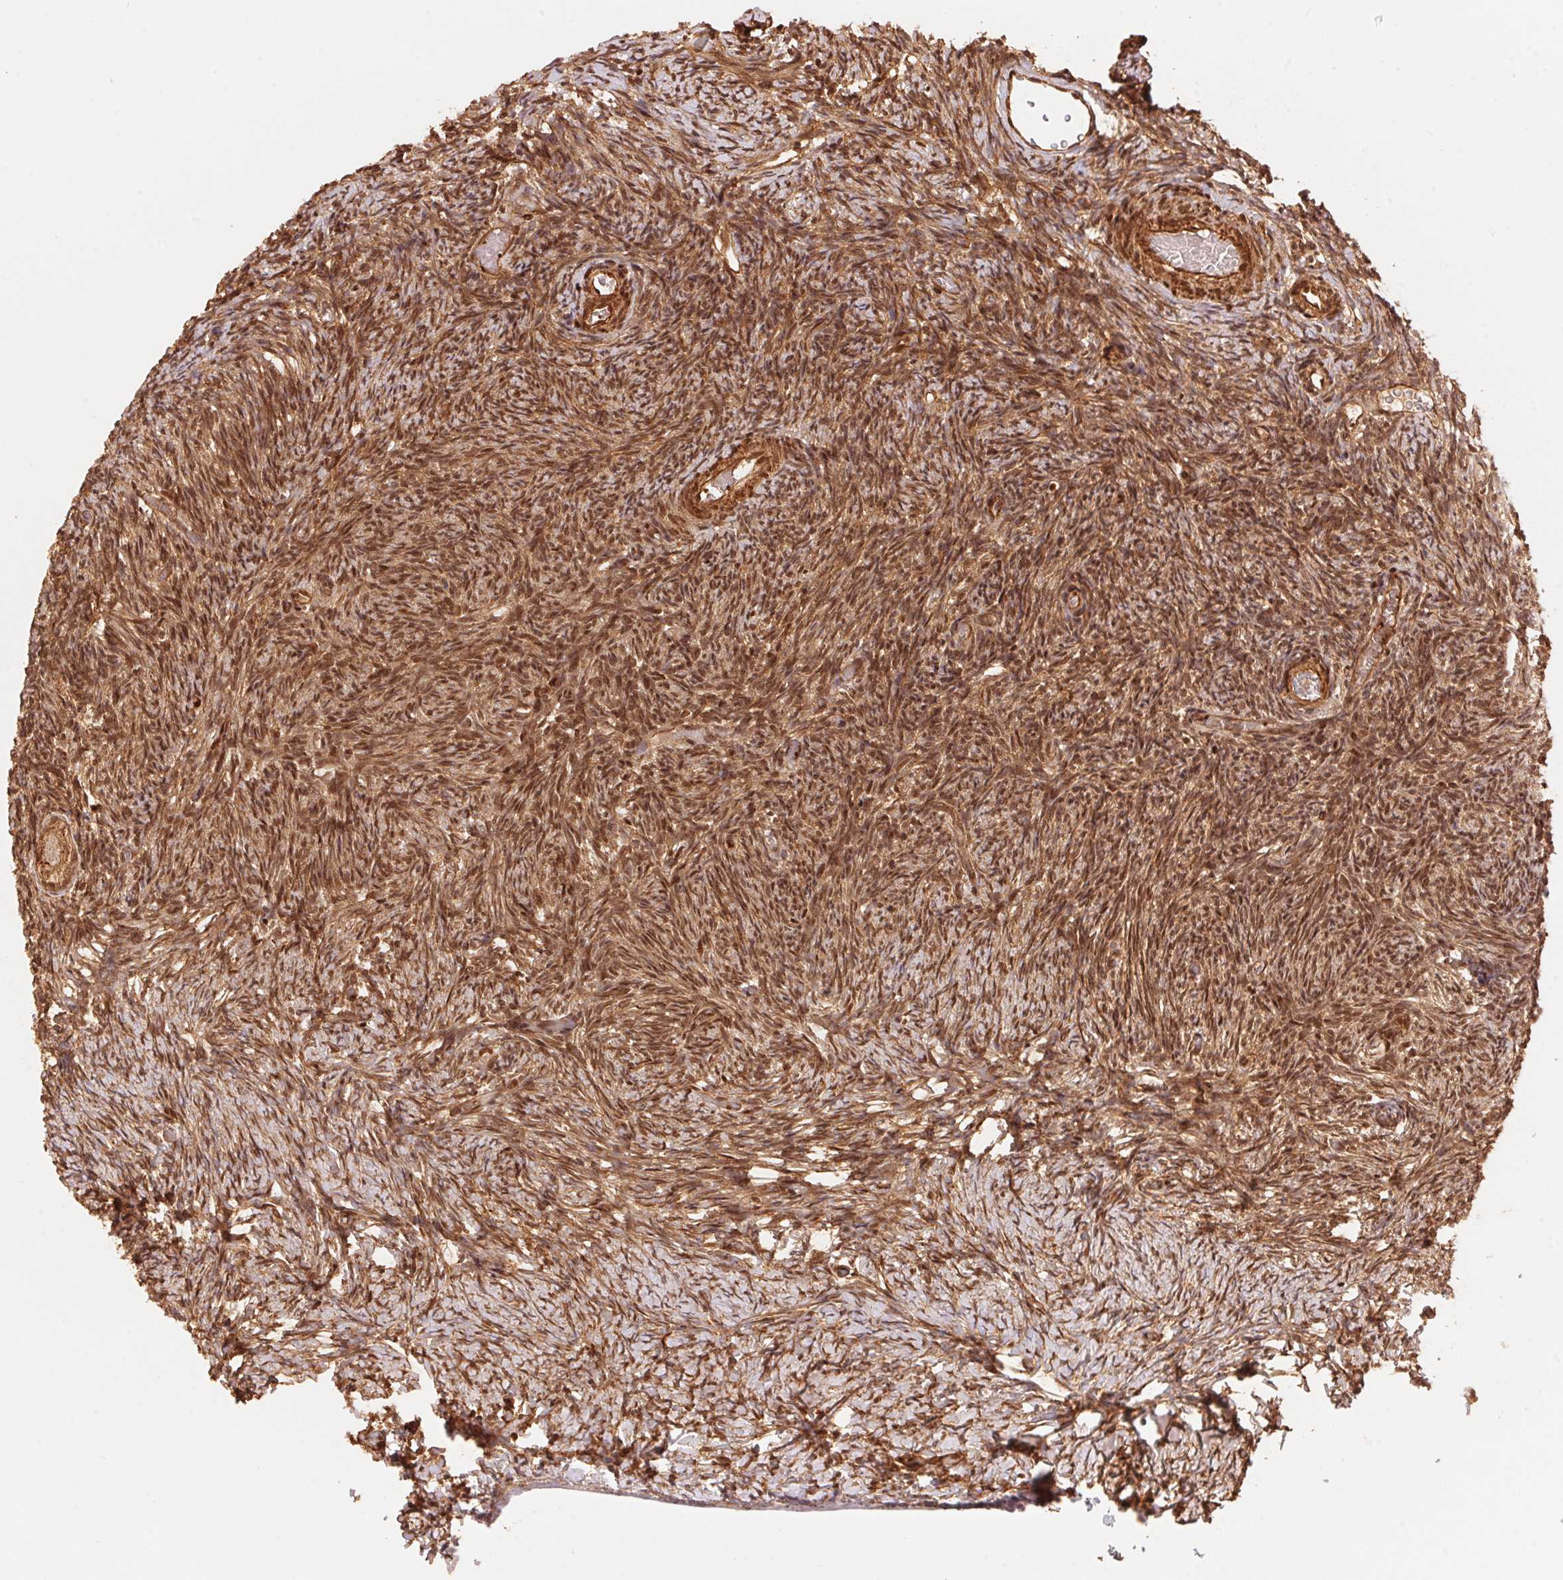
{"staining": {"intensity": "moderate", "quantity": ">75%", "location": "cytoplasmic/membranous,nuclear"}, "tissue": "ovary", "cell_type": "Ovarian stroma cells", "image_type": "normal", "snomed": [{"axis": "morphology", "description": "Normal tissue, NOS"}, {"axis": "topography", "description": "Ovary"}], "caption": "Immunohistochemistry staining of normal ovary, which reveals medium levels of moderate cytoplasmic/membranous,nuclear expression in approximately >75% of ovarian stroma cells indicating moderate cytoplasmic/membranous,nuclear protein positivity. The staining was performed using DAB (brown) for protein detection and nuclei were counterstained in hematoxylin (blue).", "gene": "TNIP2", "patient": {"sex": "female", "age": 39}}